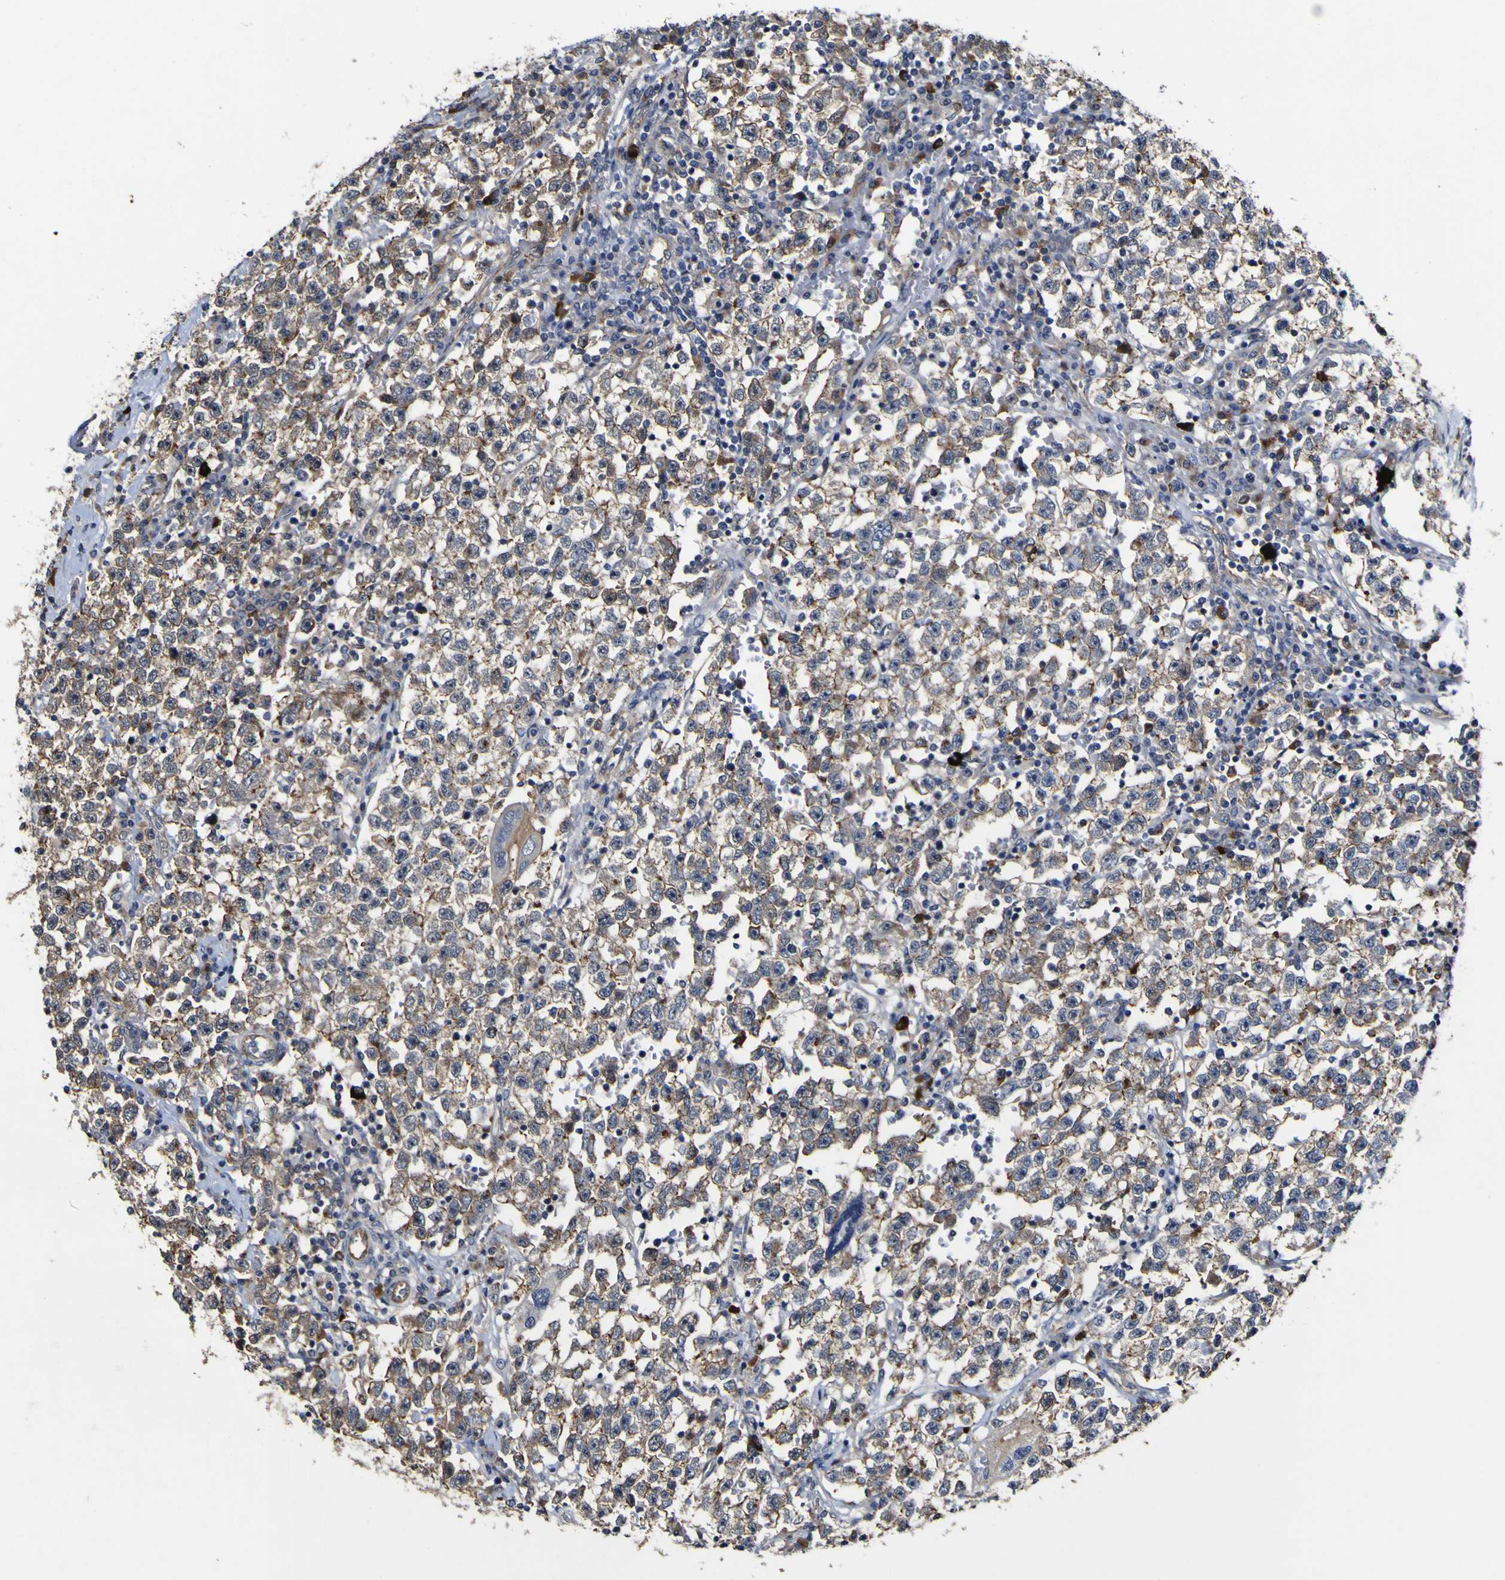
{"staining": {"intensity": "weak", "quantity": ">75%", "location": "cytoplasmic/membranous"}, "tissue": "testis cancer", "cell_type": "Tumor cells", "image_type": "cancer", "snomed": [{"axis": "morphology", "description": "Seminoma, NOS"}, {"axis": "topography", "description": "Testis"}], "caption": "Approximately >75% of tumor cells in testis cancer display weak cytoplasmic/membranous protein expression as visualized by brown immunohistochemical staining.", "gene": "CCL2", "patient": {"sex": "male", "age": 22}}